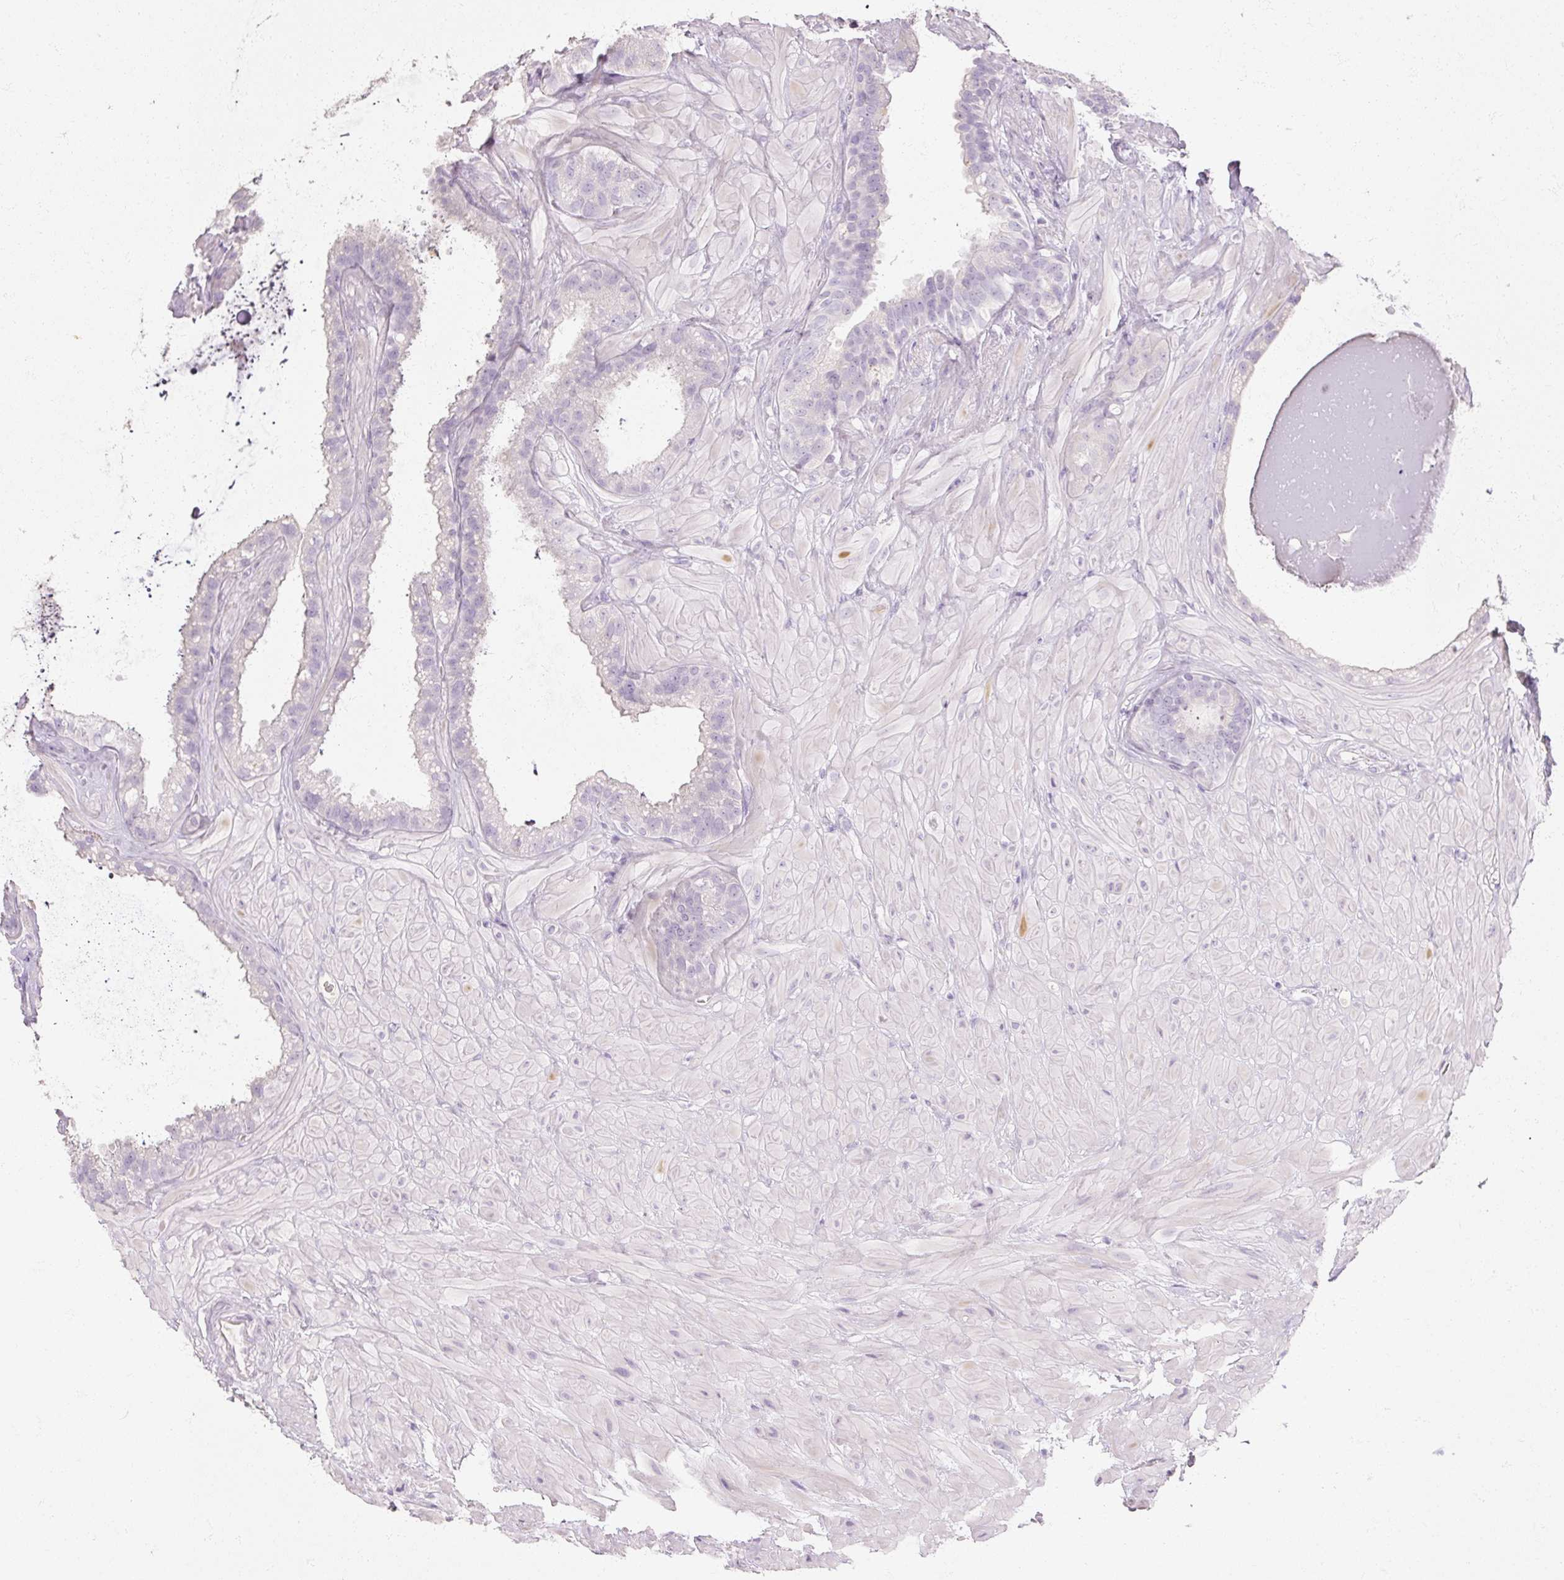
{"staining": {"intensity": "negative", "quantity": "none", "location": "none"}, "tissue": "seminal vesicle", "cell_type": "Glandular cells", "image_type": "normal", "snomed": [{"axis": "morphology", "description": "Normal tissue, NOS"}, {"axis": "topography", "description": "Seminal veicle"}, {"axis": "topography", "description": "Peripheral nerve tissue"}], "caption": "Micrograph shows no protein expression in glandular cells of benign seminal vesicle.", "gene": "NFE2L3", "patient": {"sex": "male", "age": 76}}